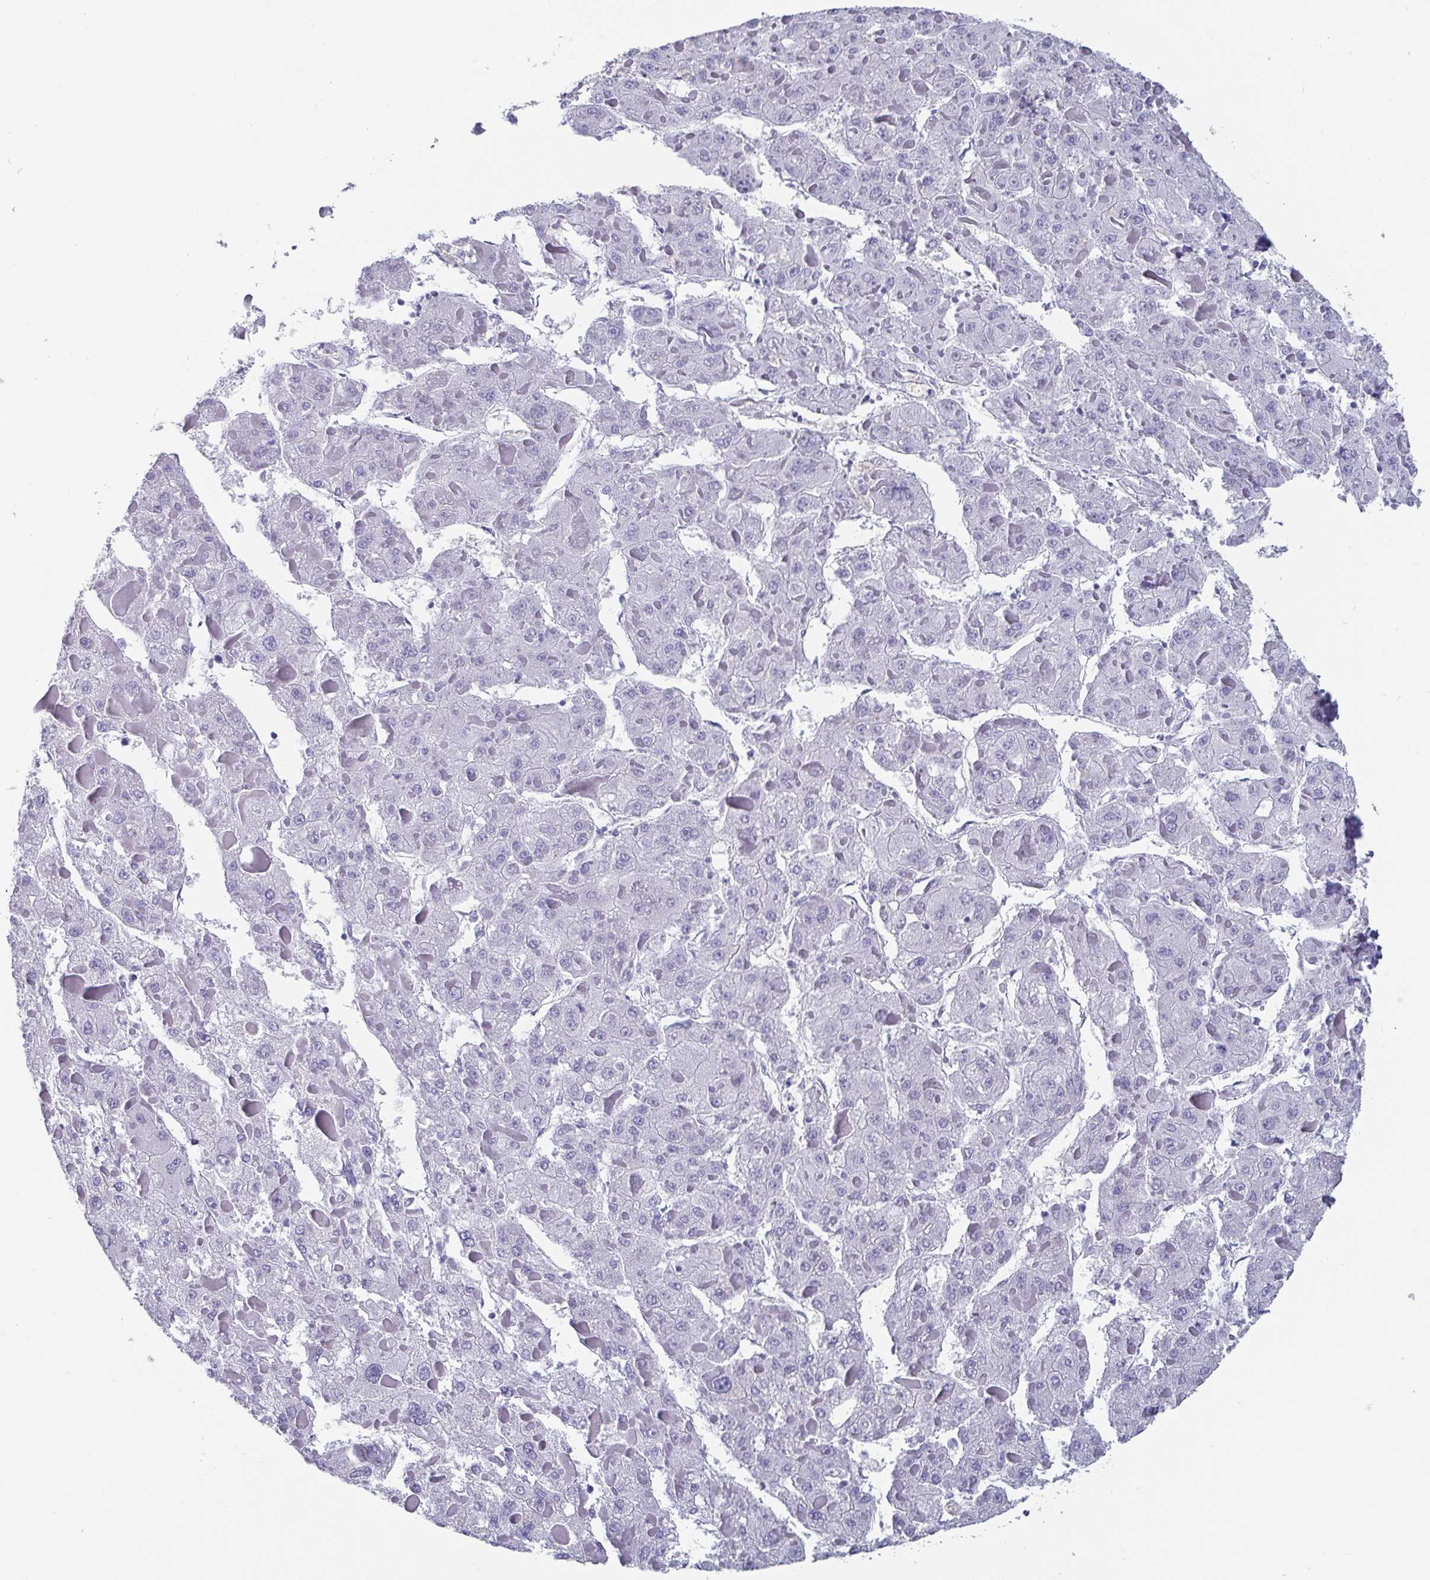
{"staining": {"intensity": "negative", "quantity": "none", "location": "none"}, "tissue": "liver cancer", "cell_type": "Tumor cells", "image_type": "cancer", "snomed": [{"axis": "morphology", "description": "Carcinoma, Hepatocellular, NOS"}, {"axis": "topography", "description": "Liver"}], "caption": "Human hepatocellular carcinoma (liver) stained for a protein using immunohistochemistry (IHC) displays no expression in tumor cells.", "gene": "SCGN", "patient": {"sex": "female", "age": 73}}